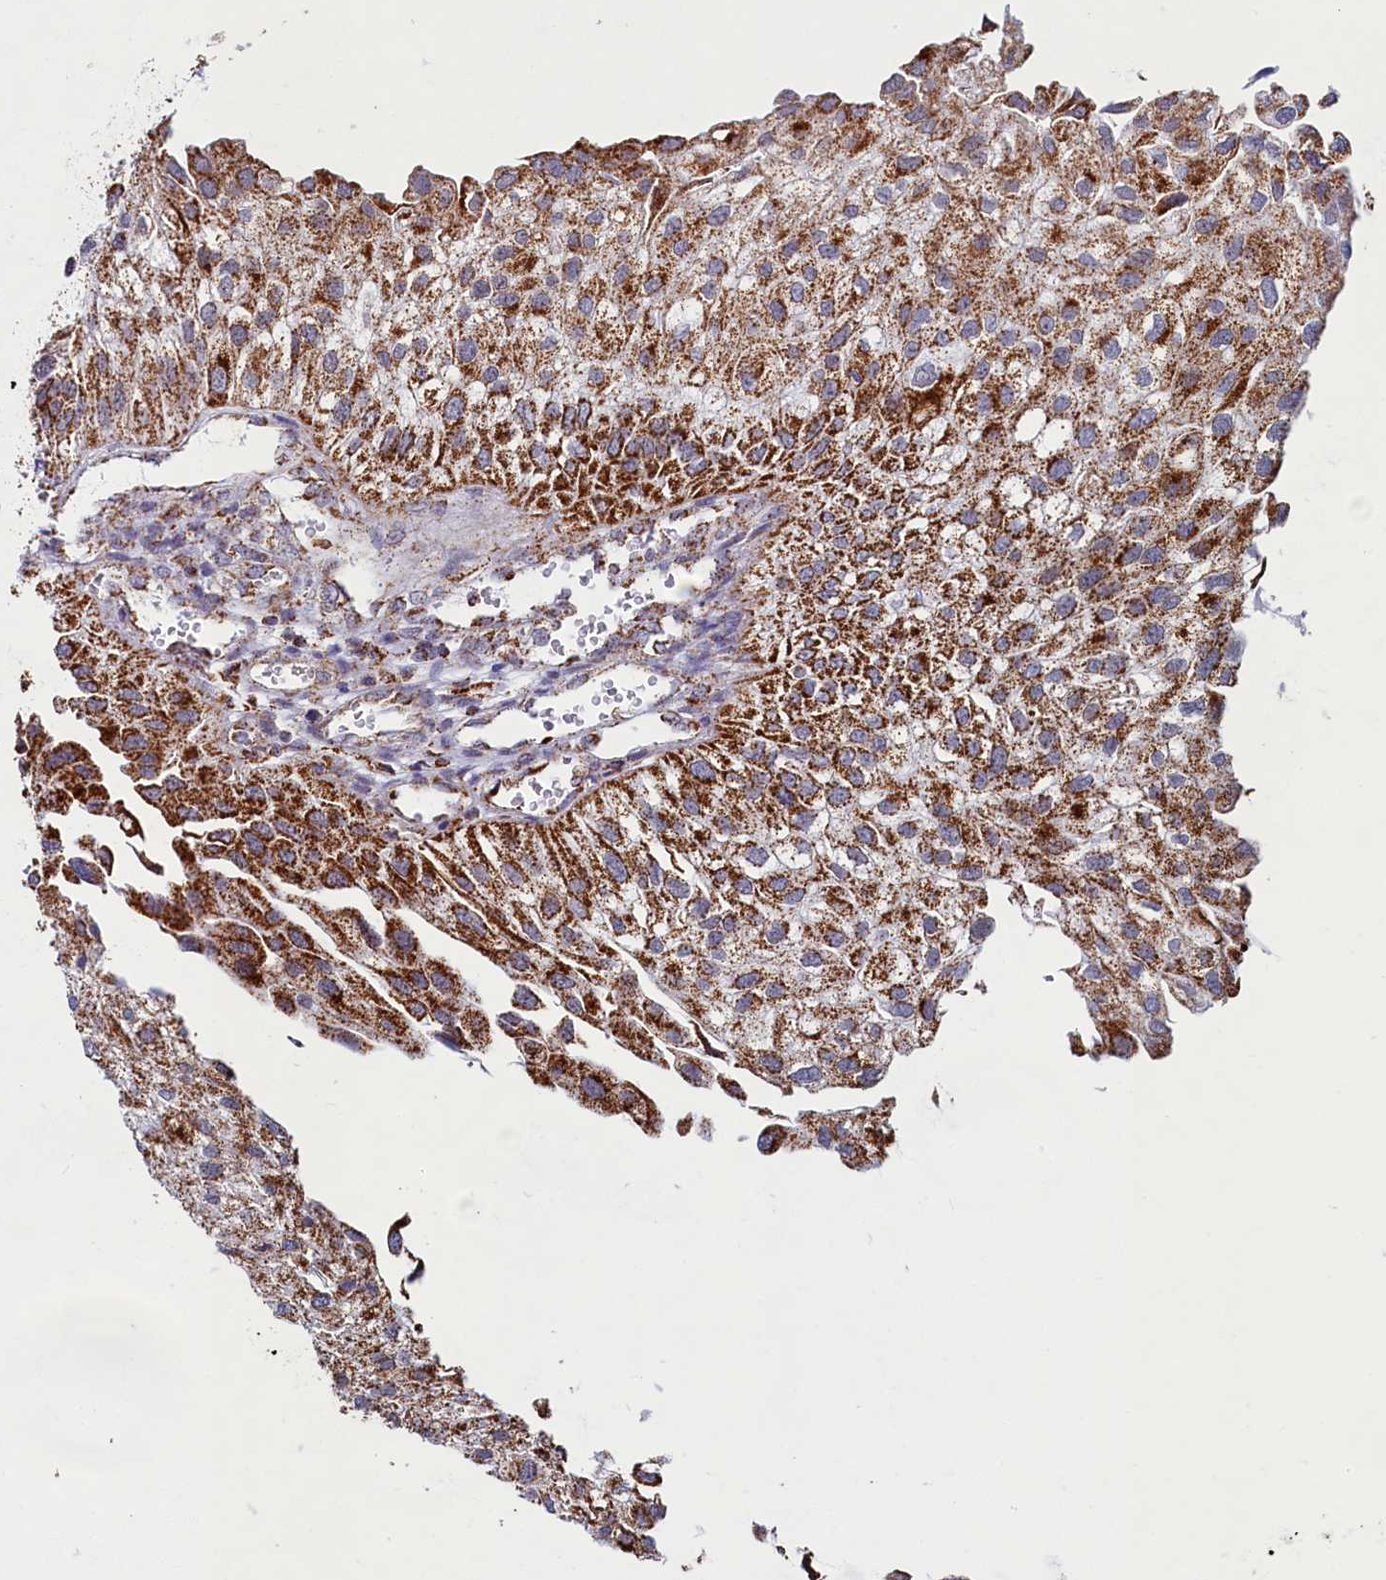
{"staining": {"intensity": "strong", "quantity": ">75%", "location": "cytoplasmic/membranous"}, "tissue": "urothelial cancer", "cell_type": "Tumor cells", "image_type": "cancer", "snomed": [{"axis": "morphology", "description": "Urothelial carcinoma, Low grade"}, {"axis": "topography", "description": "Urinary bladder"}], "caption": "A brown stain highlights strong cytoplasmic/membranous staining of a protein in urothelial cancer tumor cells.", "gene": "C1D", "patient": {"sex": "female", "age": 89}}